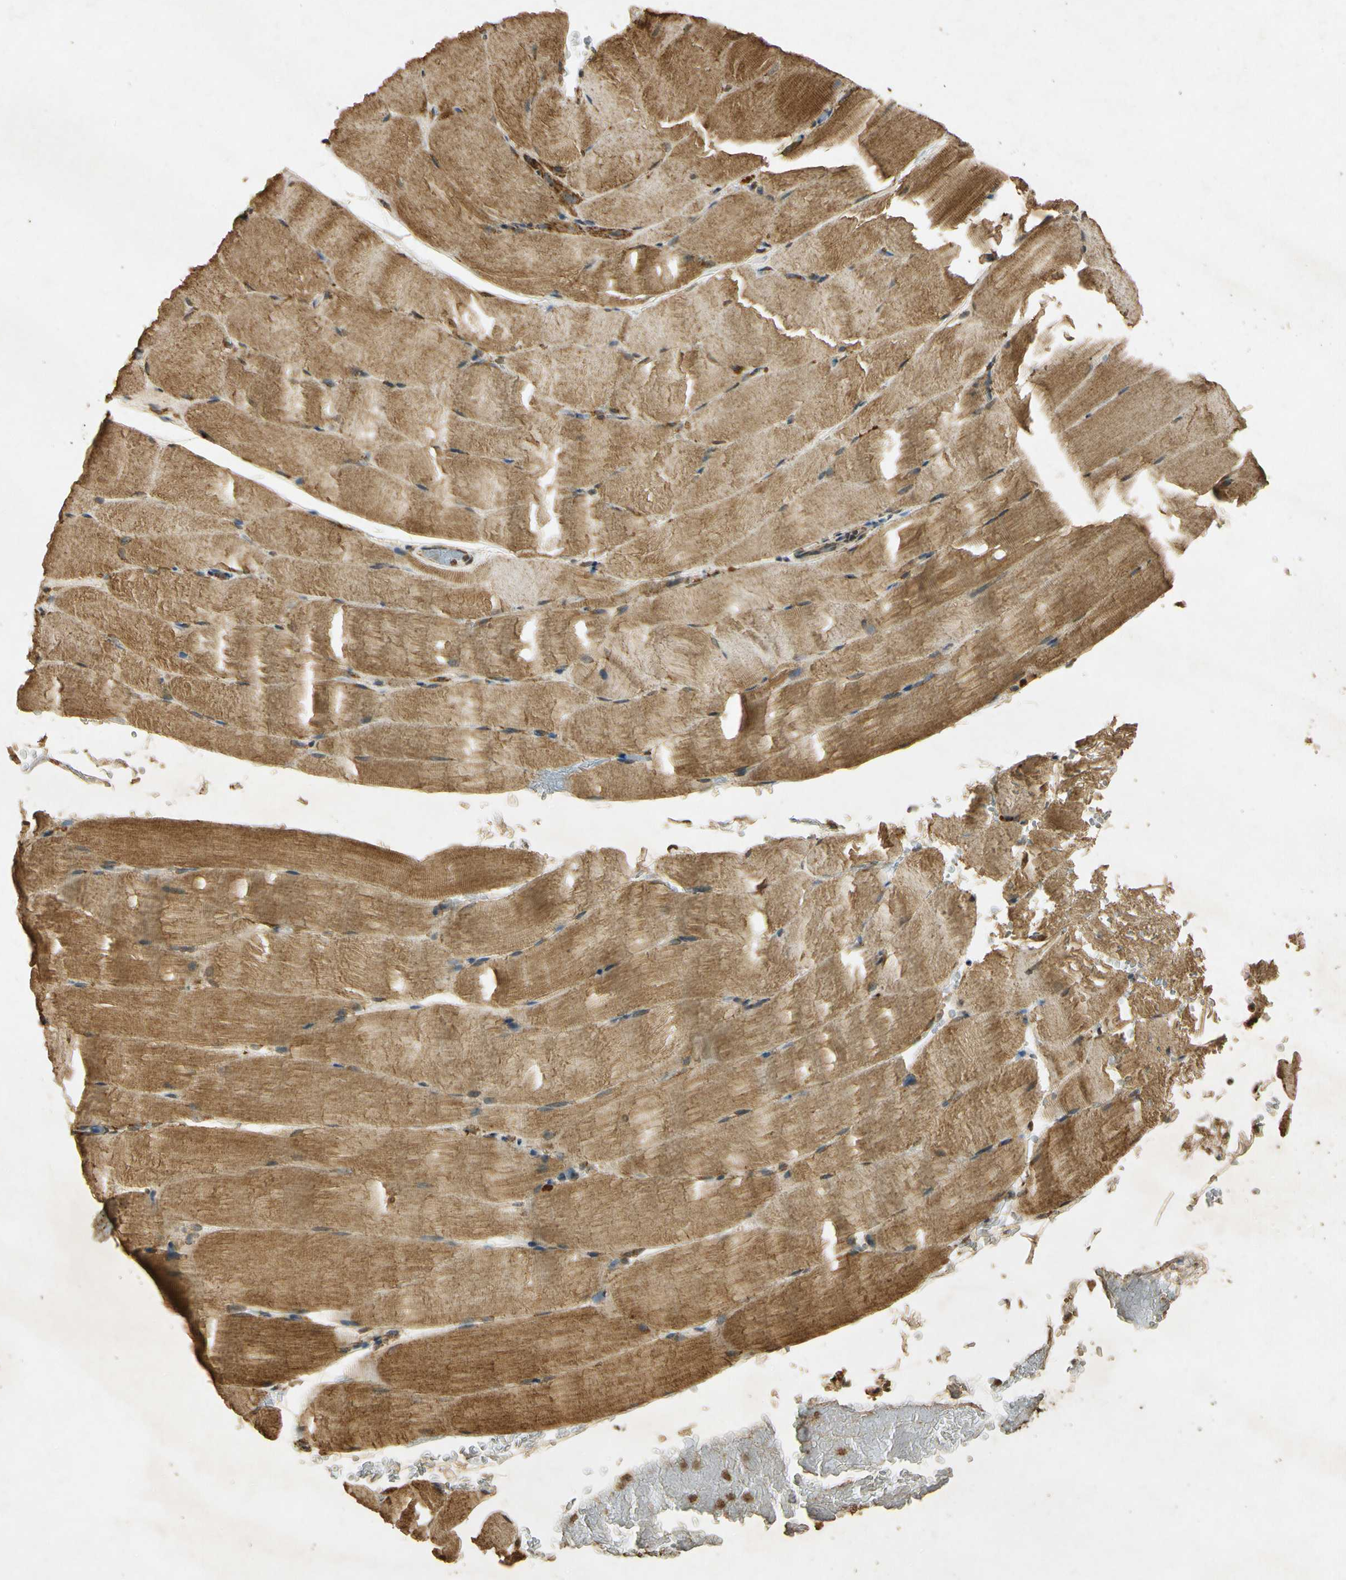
{"staining": {"intensity": "moderate", "quantity": "25%-75%", "location": "cytoplasmic/membranous"}, "tissue": "skeletal muscle", "cell_type": "Myocytes", "image_type": "normal", "snomed": [{"axis": "morphology", "description": "Normal tissue, NOS"}, {"axis": "topography", "description": "Skeletal muscle"}, {"axis": "topography", "description": "Parathyroid gland"}], "caption": "Myocytes demonstrate medium levels of moderate cytoplasmic/membranous positivity in about 25%-75% of cells in benign skeletal muscle. The staining is performed using DAB (3,3'-diaminobenzidine) brown chromogen to label protein expression. The nuclei are counter-stained blue using hematoxylin.", "gene": "PRDX3", "patient": {"sex": "female", "age": 37}}